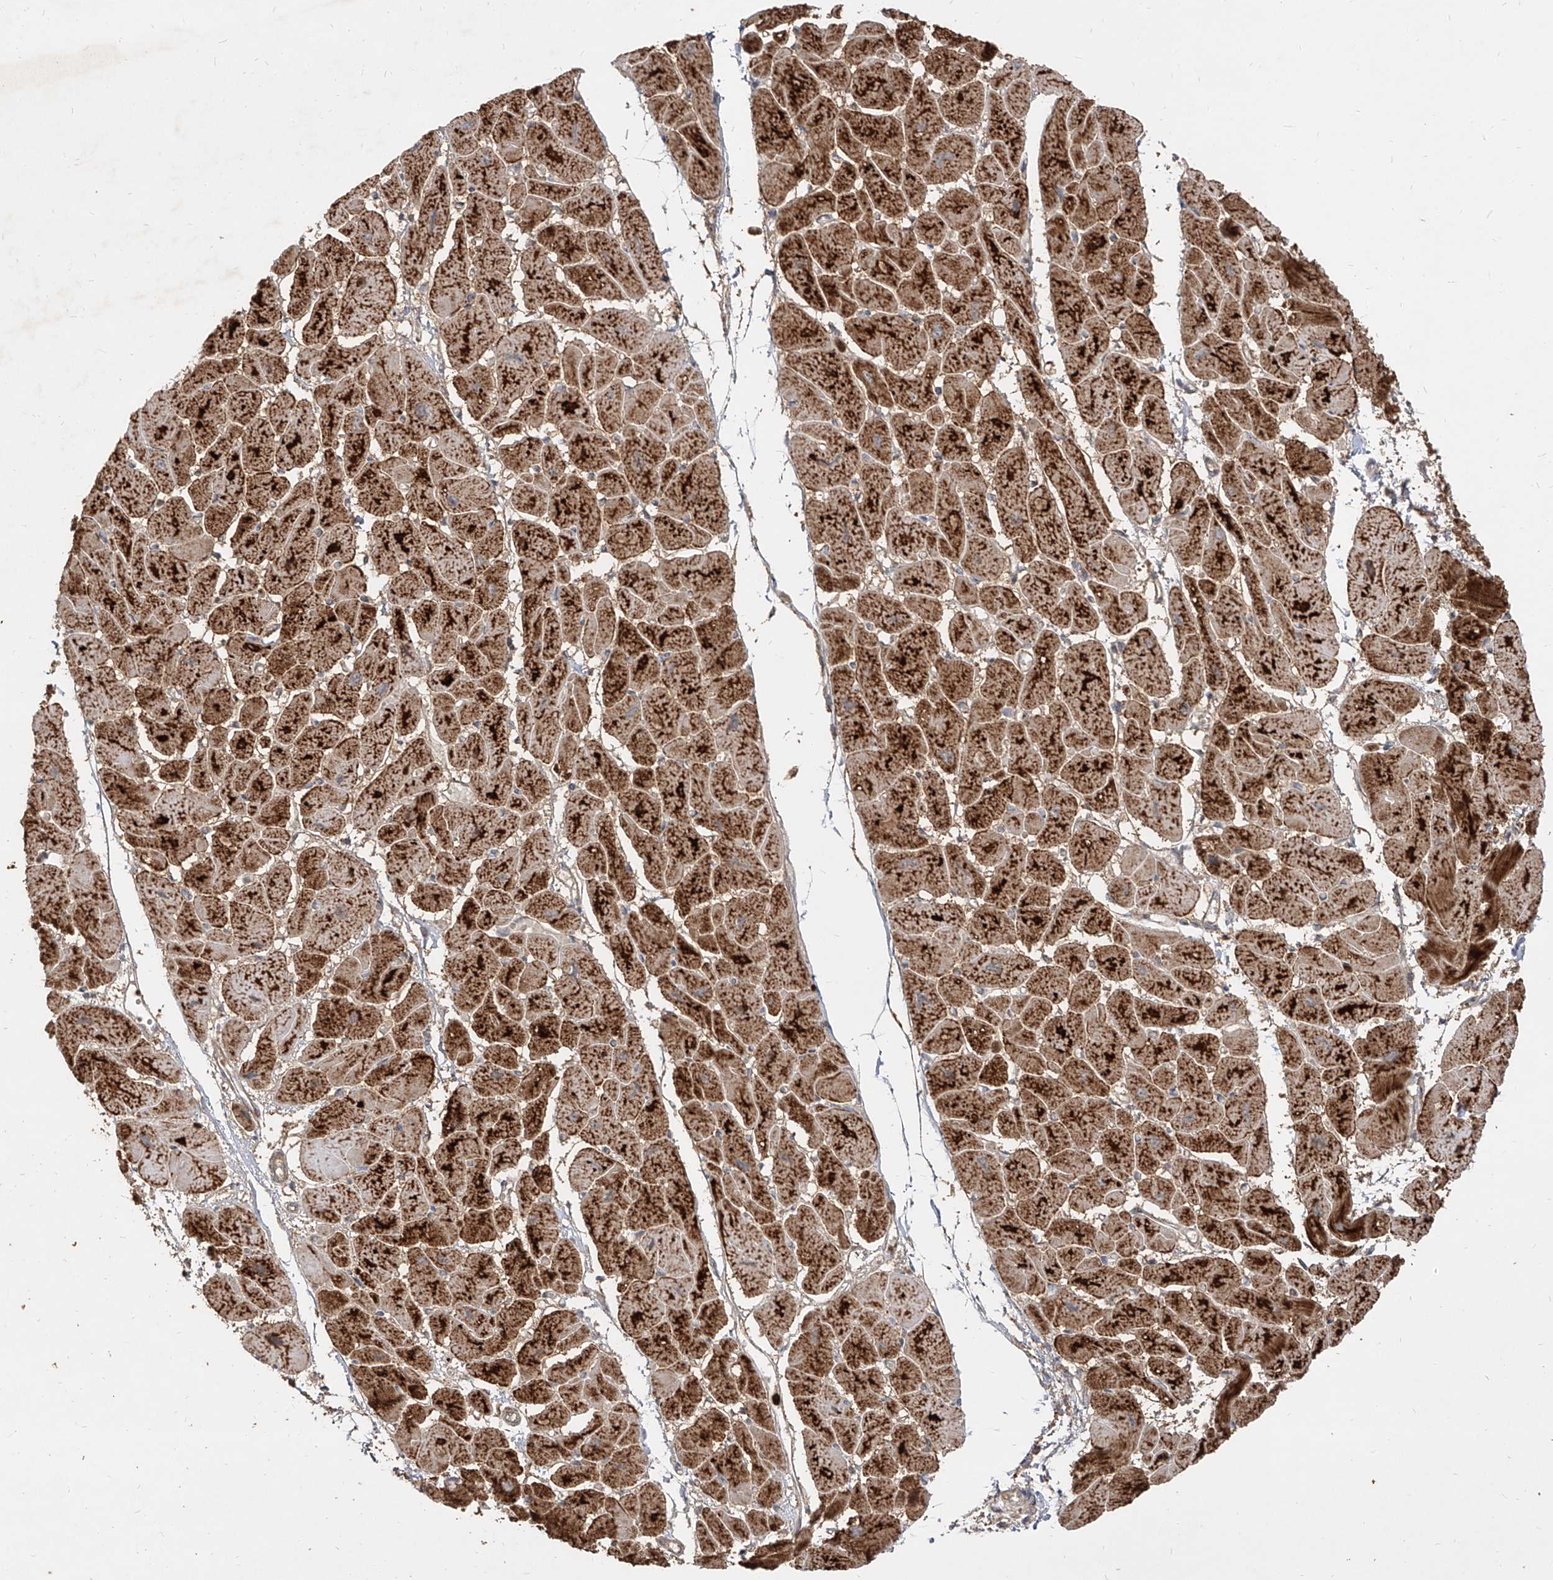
{"staining": {"intensity": "strong", "quantity": ">75%", "location": "cytoplasmic/membranous"}, "tissue": "heart muscle", "cell_type": "Cardiomyocytes", "image_type": "normal", "snomed": [{"axis": "morphology", "description": "Normal tissue, NOS"}, {"axis": "topography", "description": "Heart"}], "caption": "About >75% of cardiomyocytes in benign human heart muscle demonstrate strong cytoplasmic/membranous protein expression as visualized by brown immunohistochemical staining.", "gene": "AIM2", "patient": {"sex": "female", "age": 54}}